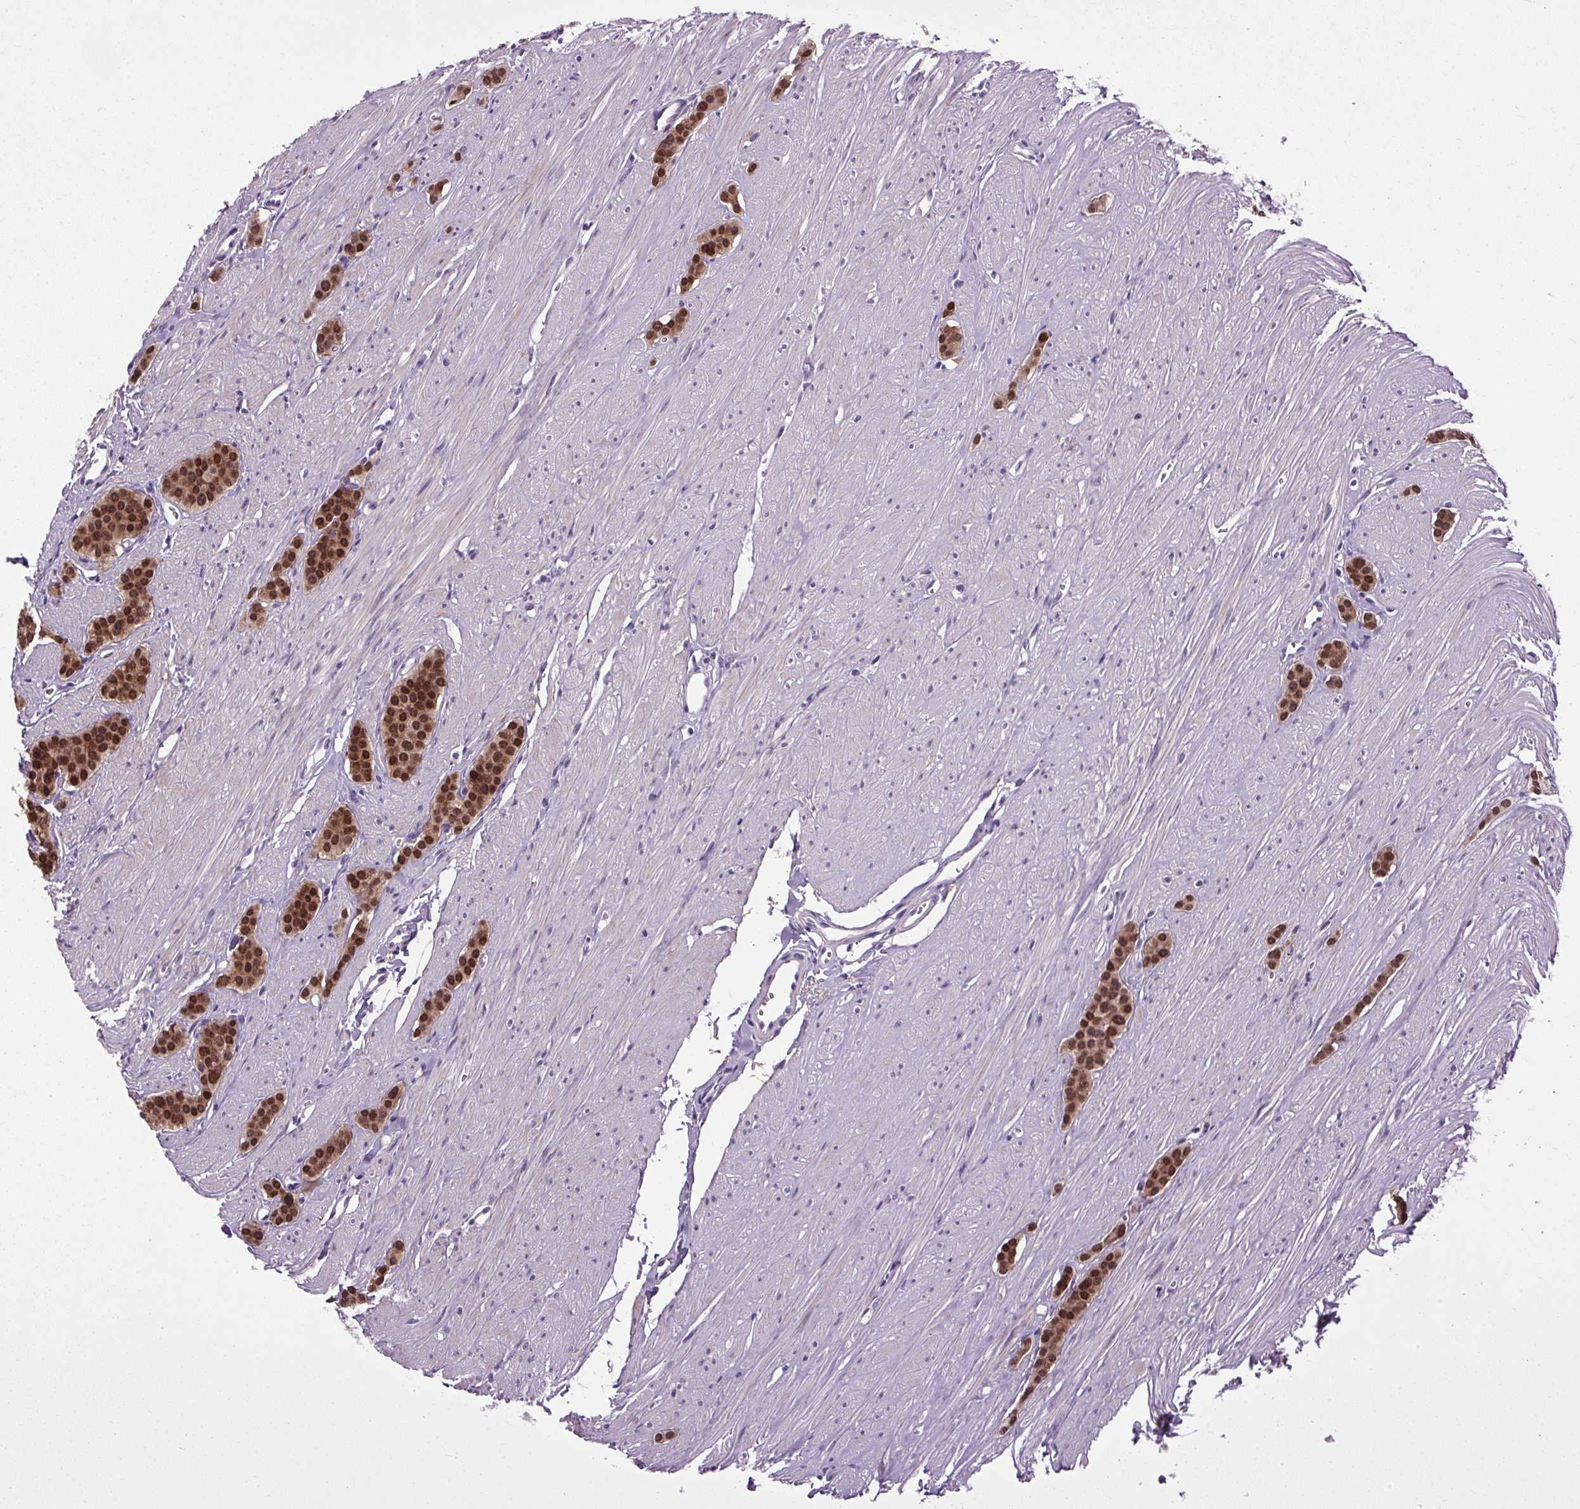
{"staining": {"intensity": "strong", "quantity": ">75%", "location": "nuclear"}, "tissue": "carcinoid", "cell_type": "Tumor cells", "image_type": "cancer", "snomed": [{"axis": "morphology", "description": "Carcinoid, malignant, NOS"}, {"axis": "topography", "description": "Small intestine"}], "caption": "Carcinoid (malignant) stained with DAB (3,3'-diaminobenzidine) immunohistochemistry exhibits high levels of strong nuclear positivity in approximately >75% of tumor cells. (IHC, brightfield microscopy, high magnification).", "gene": "A1CF", "patient": {"sex": "male", "age": 60}}